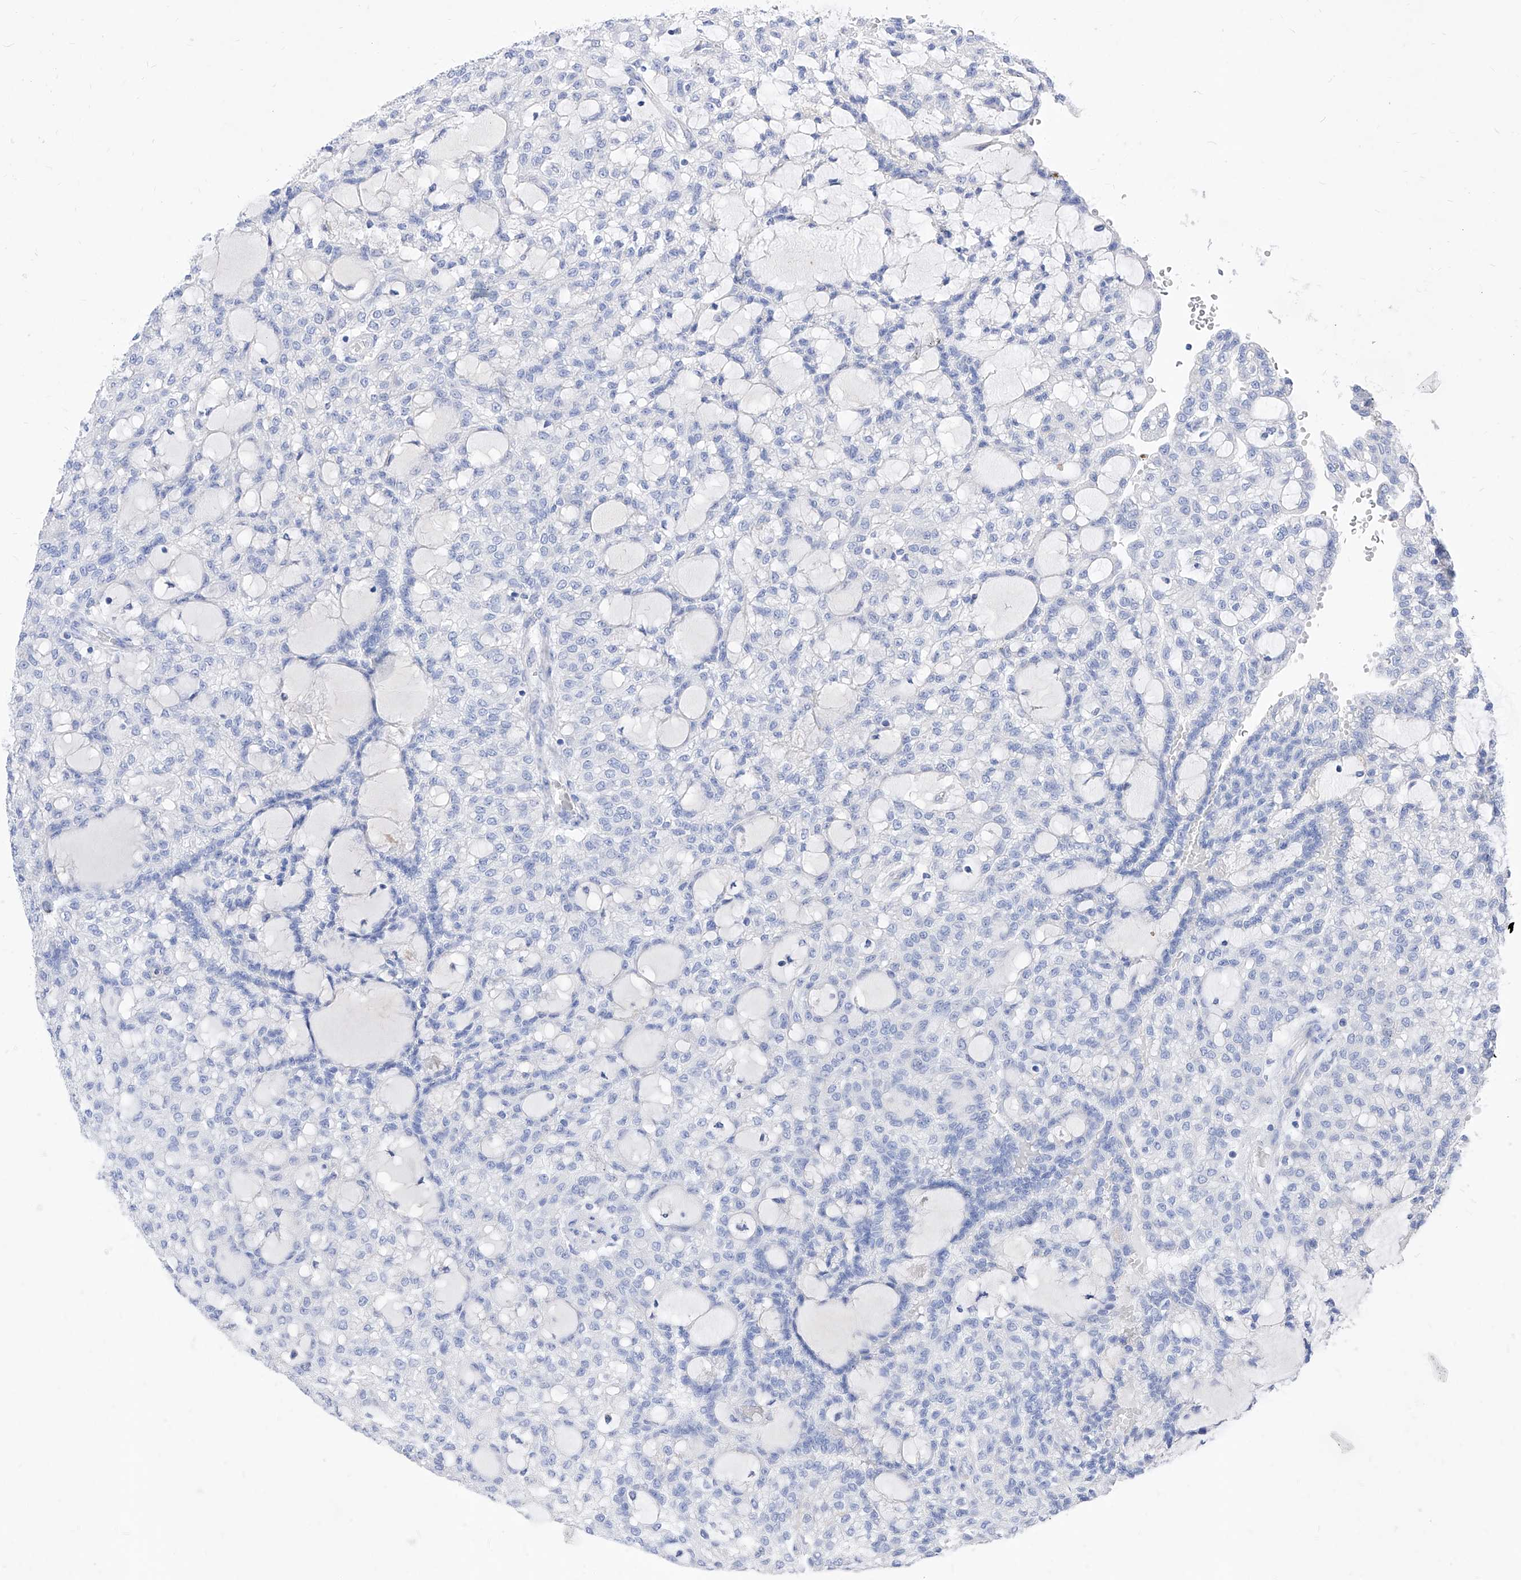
{"staining": {"intensity": "negative", "quantity": "none", "location": "none"}, "tissue": "renal cancer", "cell_type": "Tumor cells", "image_type": "cancer", "snomed": [{"axis": "morphology", "description": "Adenocarcinoma, NOS"}, {"axis": "topography", "description": "Kidney"}], "caption": "Human adenocarcinoma (renal) stained for a protein using IHC displays no staining in tumor cells.", "gene": "VAX1", "patient": {"sex": "male", "age": 63}}